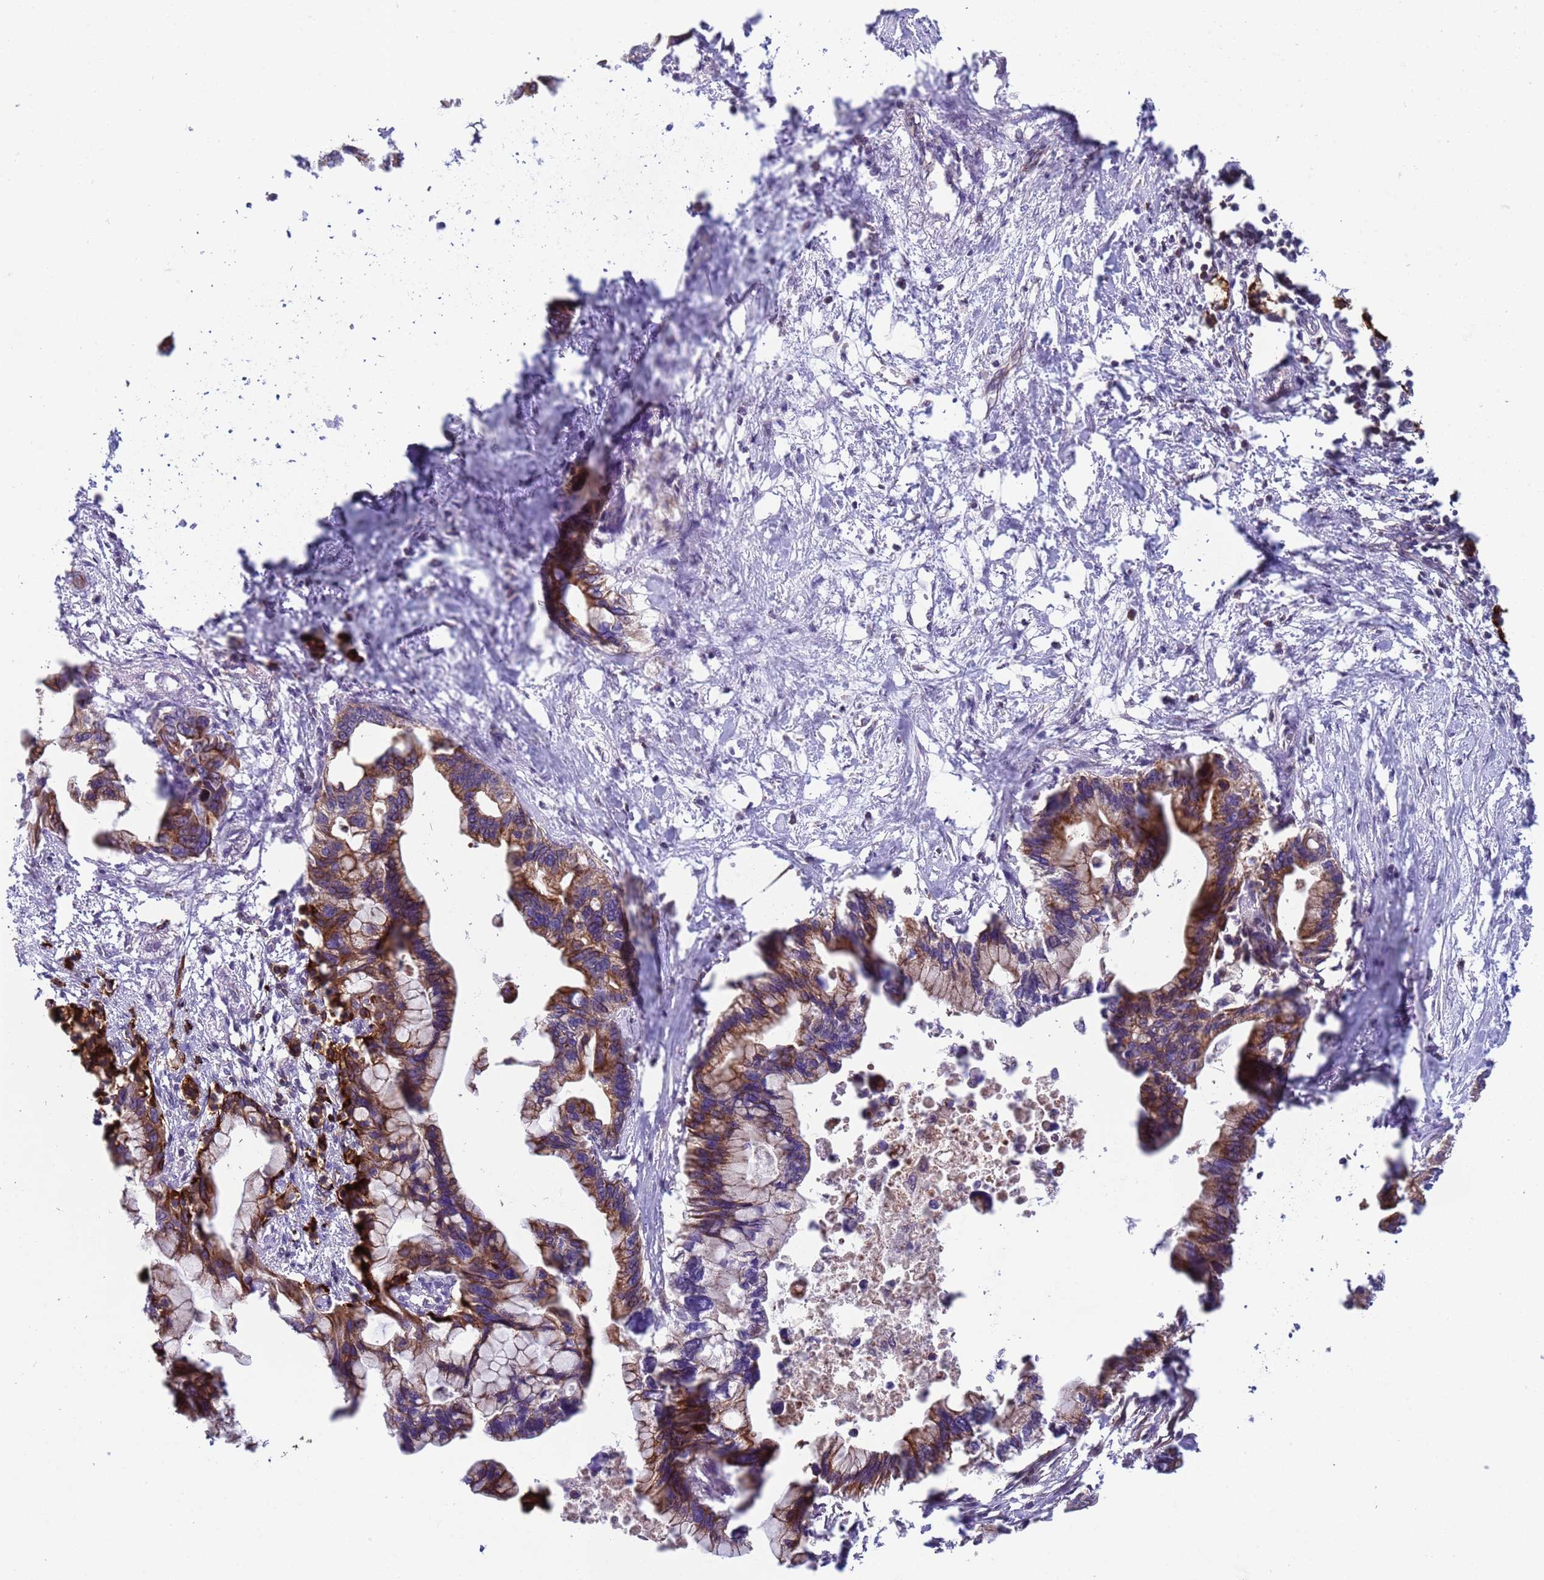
{"staining": {"intensity": "moderate", "quantity": ">75%", "location": "cytoplasmic/membranous"}, "tissue": "pancreatic cancer", "cell_type": "Tumor cells", "image_type": "cancer", "snomed": [{"axis": "morphology", "description": "Adenocarcinoma, NOS"}, {"axis": "topography", "description": "Pancreas"}], "caption": "Adenocarcinoma (pancreatic) stained with a brown dye displays moderate cytoplasmic/membranous positive expression in about >75% of tumor cells.", "gene": "ACAD8", "patient": {"sex": "female", "age": 83}}